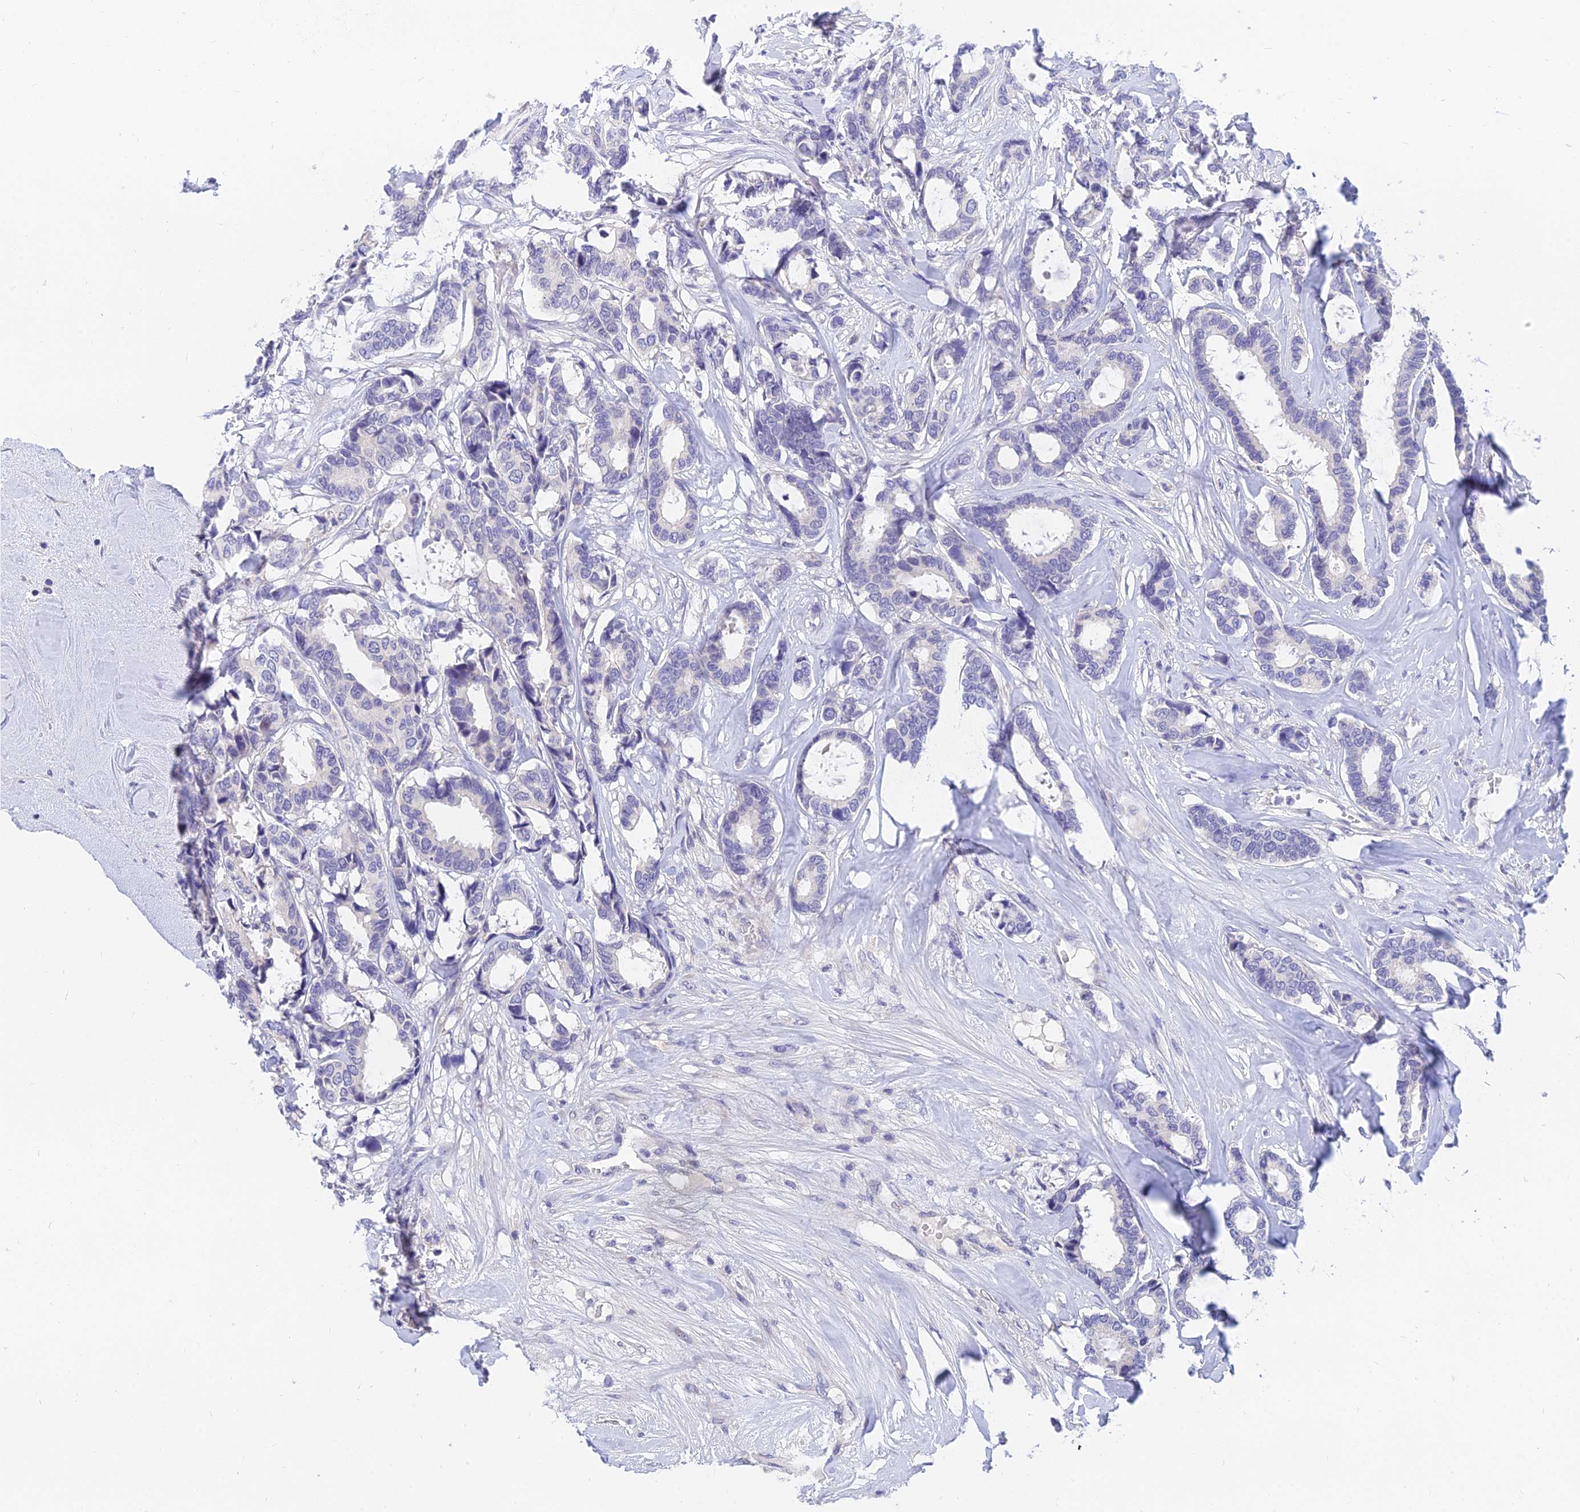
{"staining": {"intensity": "negative", "quantity": "none", "location": "none"}, "tissue": "breast cancer", "cell_type": "Tumor cells", "image_type": "cancer", "snomed": [{"axis": "morphology", "description": "Duct carcinoma"}, {"axis": "topography", "description": "Breast"}], "caption": "Human breast infiltrating ductal carcinoma stained for a protein using immunohistochemistry (IHC) demonstrates no staining in tumor cells.", "gene": "TMEM161B", "patient": {"sex": "female", "age": 87}}